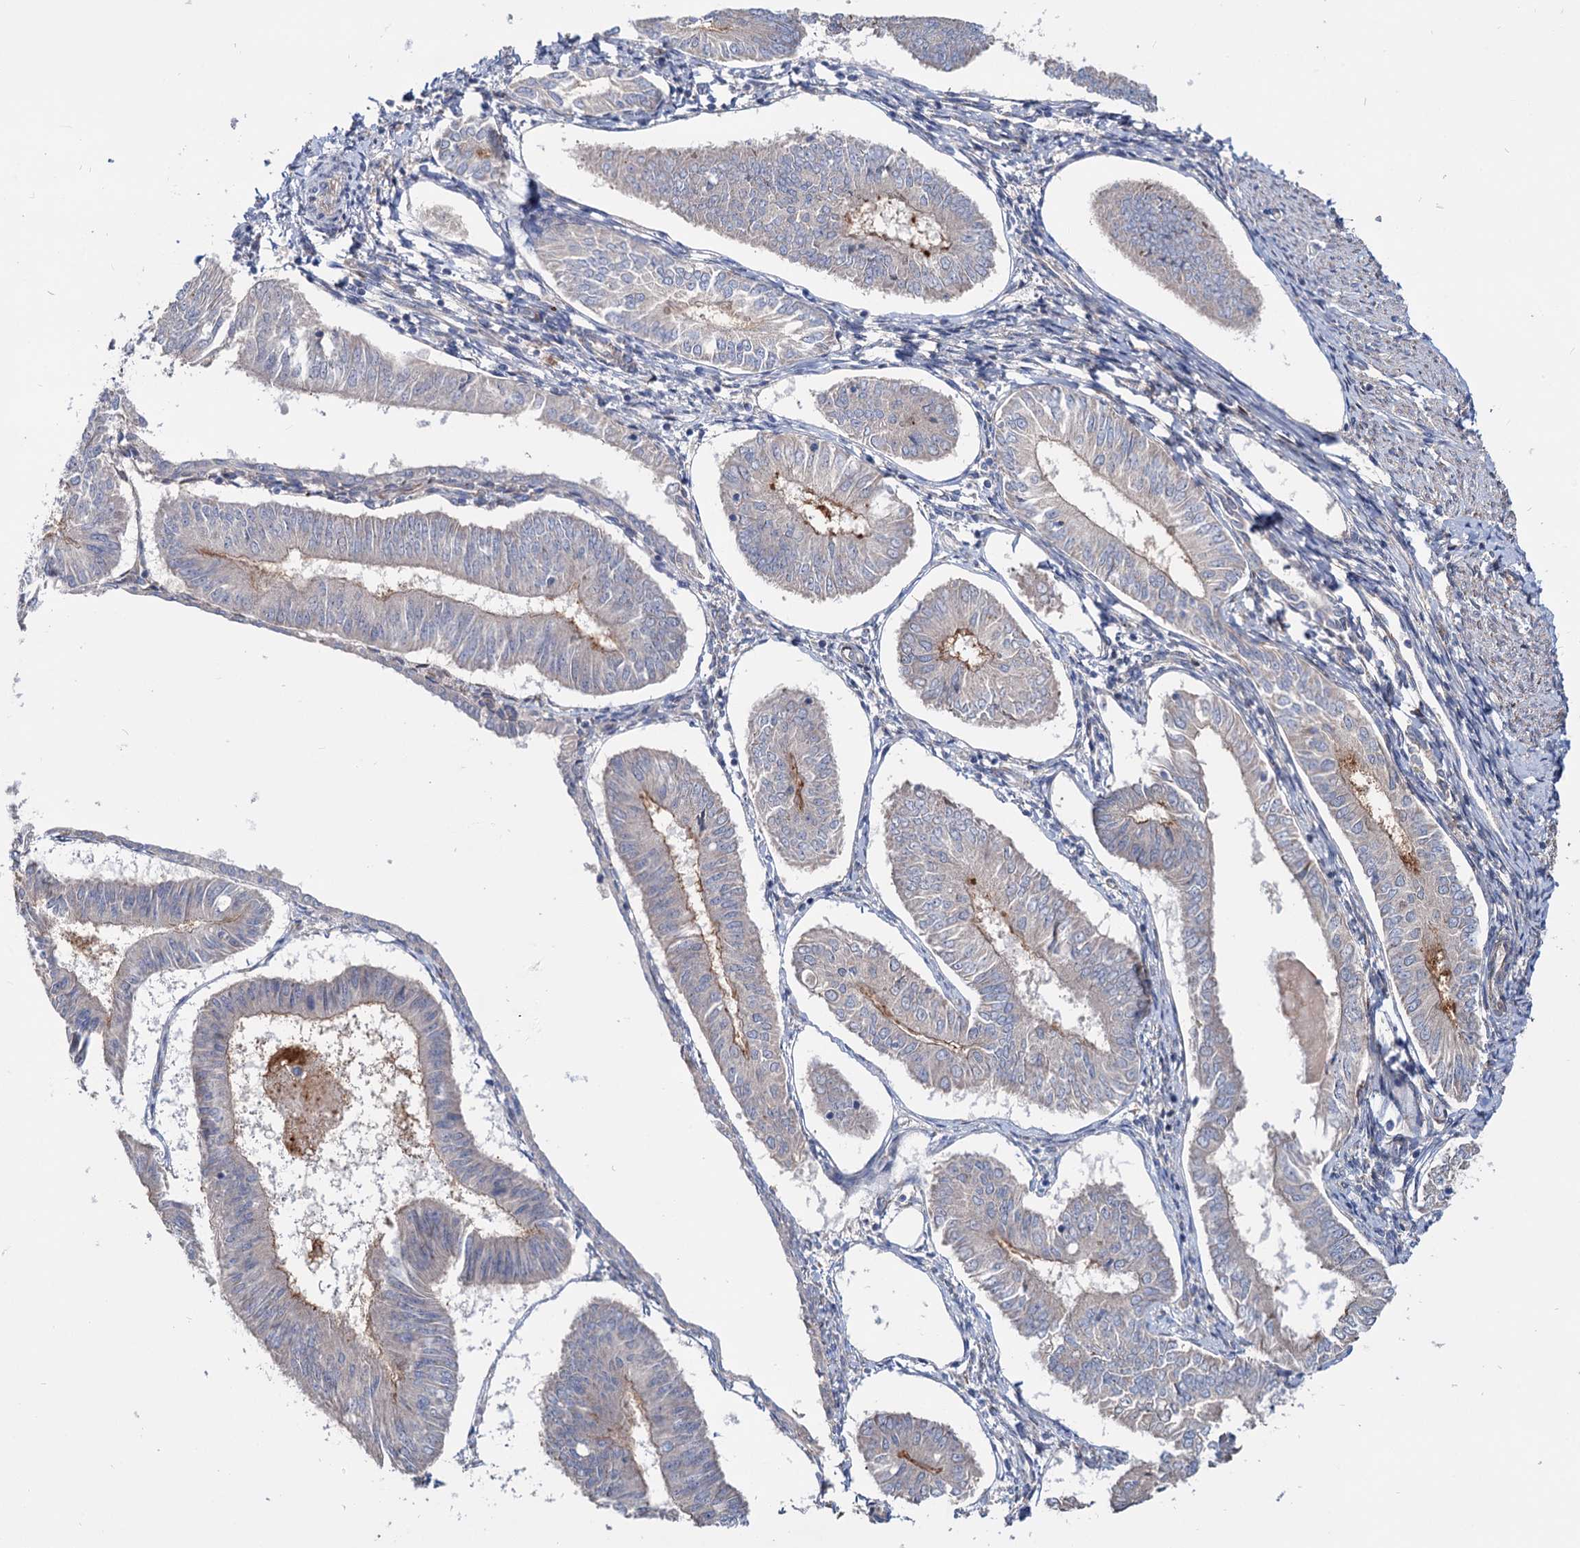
{"staining": {"intensity": "moderate", "quantity": "<25%", "location": "cytoplasmic/membranous"}, "tissue": "endometrial cancer", "cell_type": "Tumor cells", "image_type": "cancer", "snomed": [{"axis": "morphology", "description": "Adenocarcinoma, NOS"}, {"axis": "topography", "description": "Endometrium"}], "caption": "A brown stain highlights moderate cytoplasmic/membranous staining of a protein in human endometrial adenocarcinoma tumor cells.", "gene": "PTDSS2", "patient": {"sex": "female", "age": 58}}